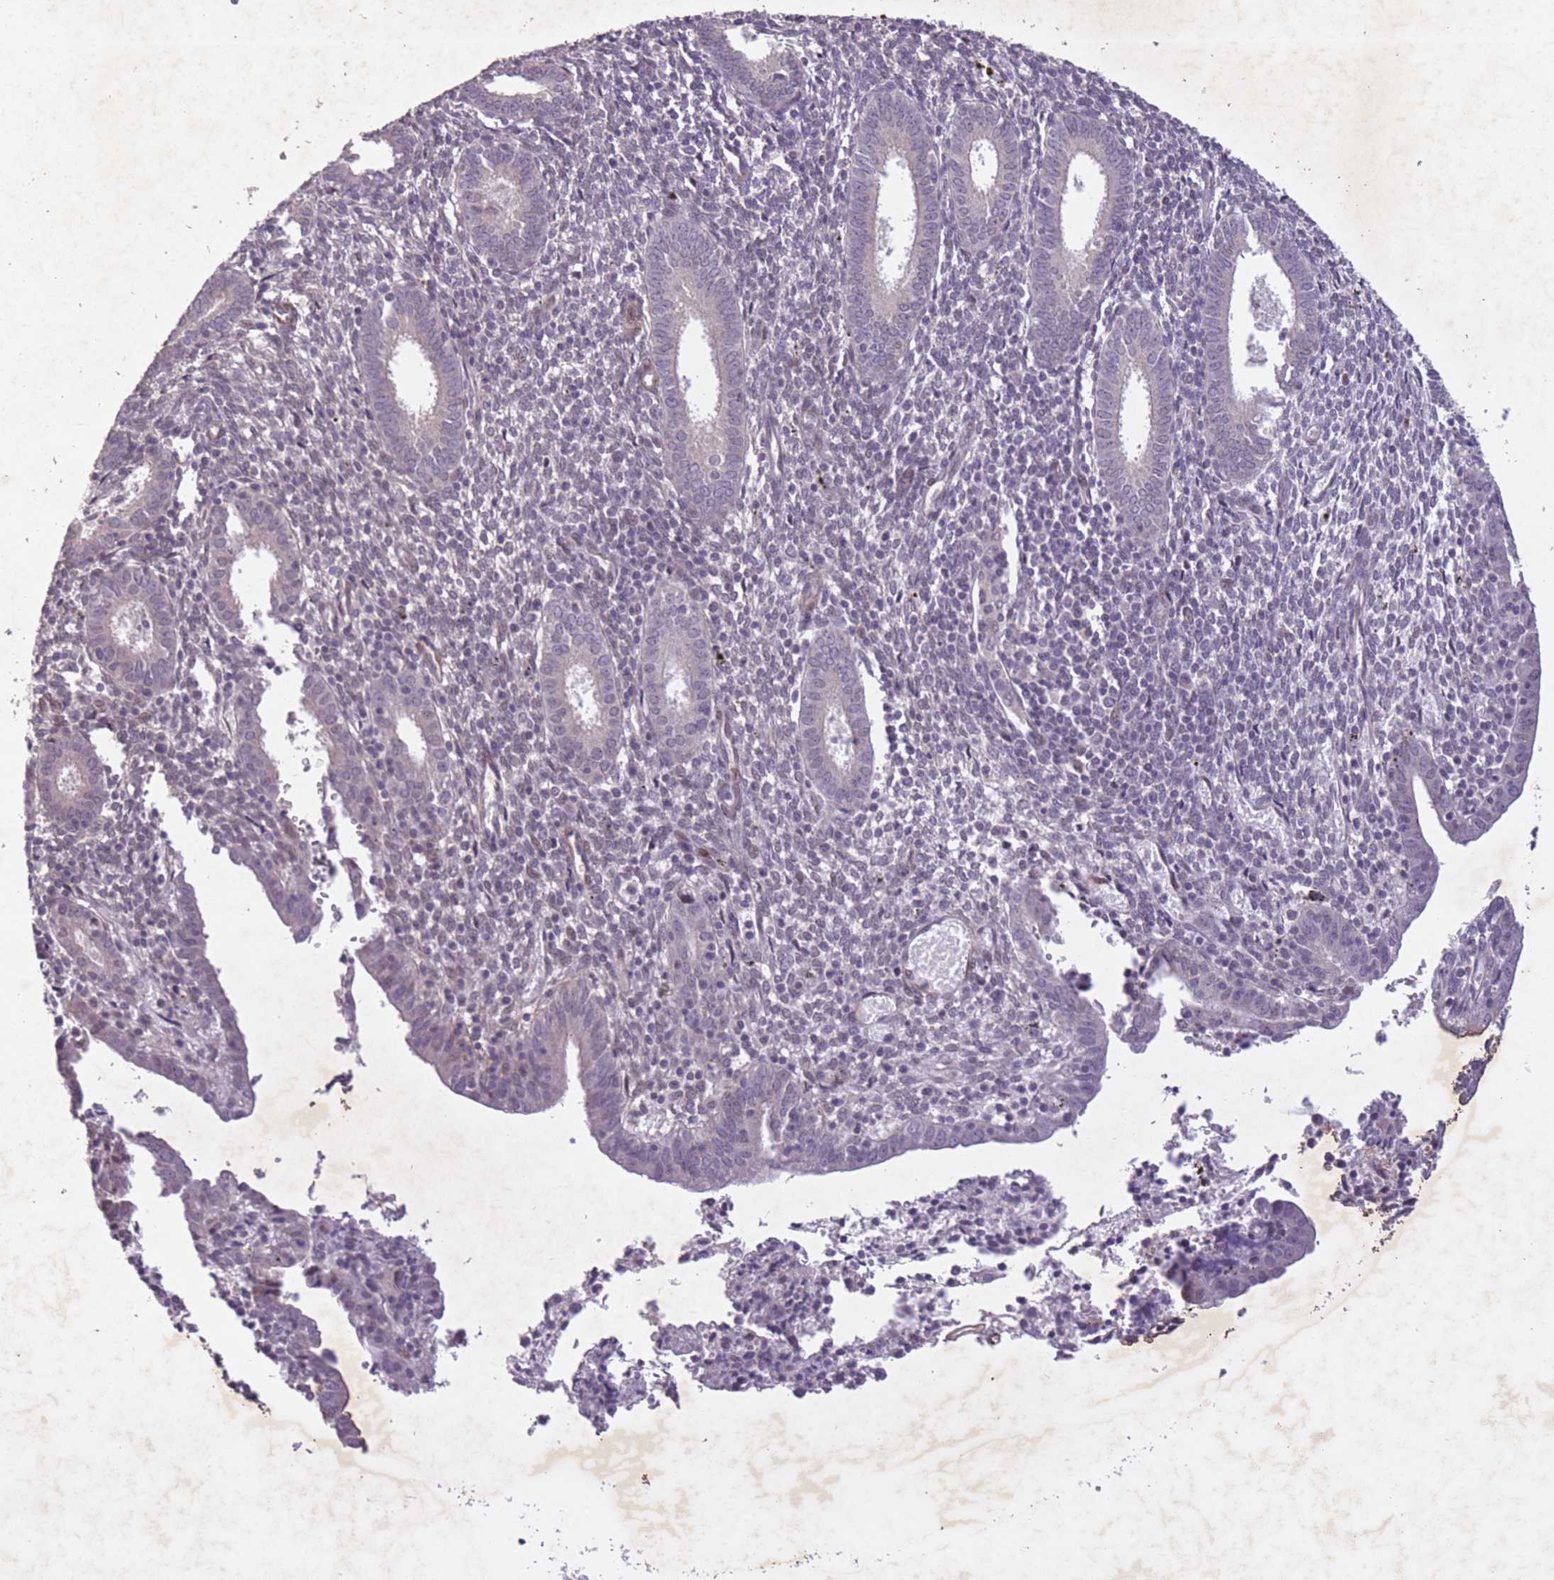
{"staining": {"intensity": "negative", "quantity": "none", "location": "none"}, "tissue": "endometrium", "cell_type": "Cells in endometrial stroma", "image_type": "normal", "snomed": [{"axis": "morphology", "description": "Normal tissue, NOS"}, {"axis": "topography", "description": "Endometrium"}], "caption": "Endometrium stained for a protein using immunohistochemistry (IHC) shows no staining cells in endometrial stroma.", "gene": "CBX6", "patient": {"sex": "female", "age": 41}}